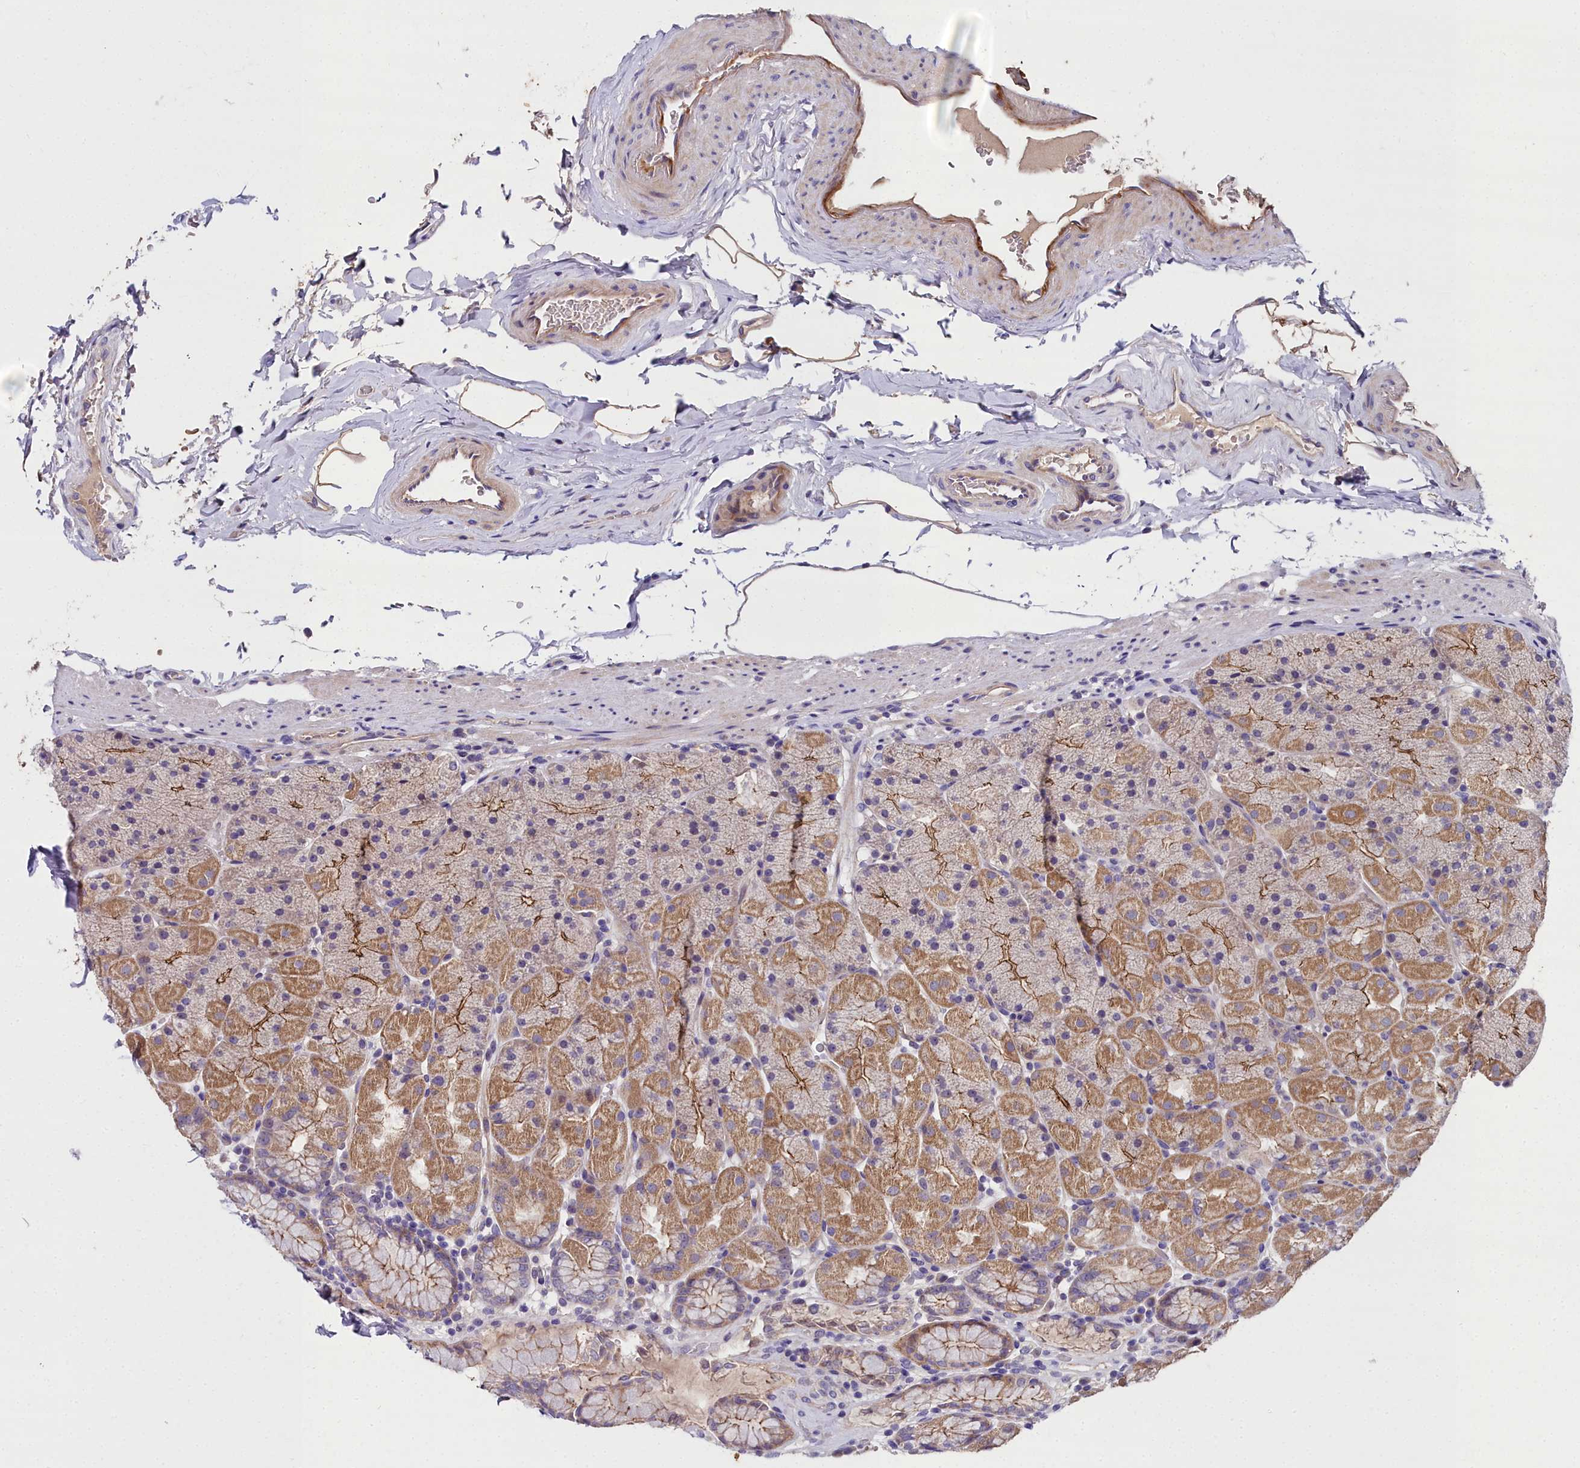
{"staining": {"intensity": "moderate", "quantity": "25%-75%", "location": "cytoplasmic/membranous"}, "tissue": "stomach", "cell_type": "Glandular cells", "image_type": "normal", "snomed": [{"axis": "morphology", "description": "Normal tissue, NOS"}, {"axis": "topography", "description": "Stomach, upper"}, {"axis": "topography", "description": "Stomach, lower"}], "caption": "A micrograph of stomach stained for a protein reveals moderate cytoplasmic/membranous brown staining in glandular cells.", "gene": "NT5M", "patient": {"sex": "male", "age": 67}}